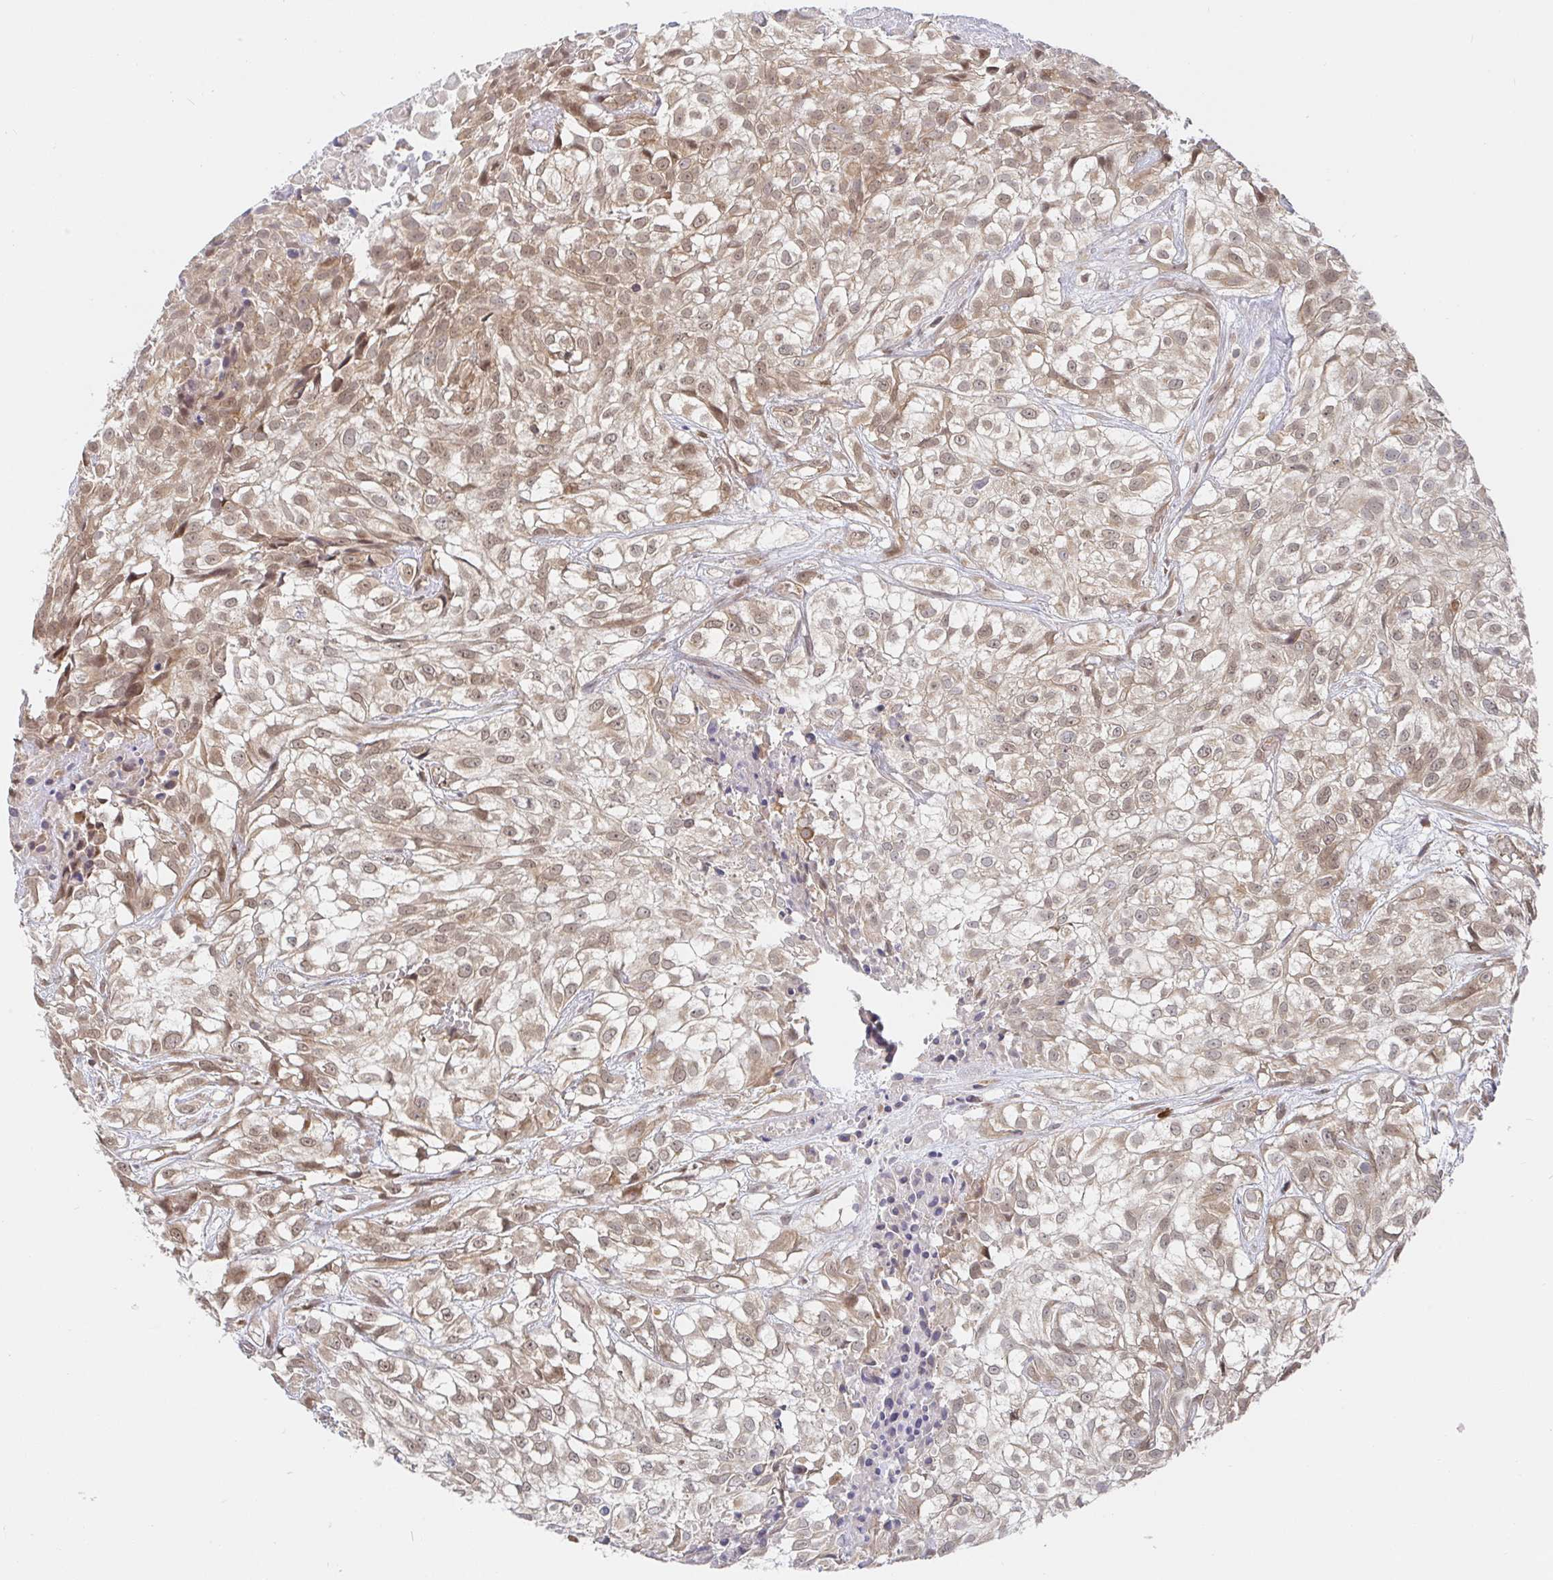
{"staining": {"intensity": "moderate", "quantity": ">75%", "location": "cytoplasmic/membranous,nuclear"}, "tissue": "urothelial cancer", "cell_type": "Tumor cells", "image_type": "cancer", "snomed": [{"axis": "morphology", "description": "Urothelial carcinoma, High grade"}, {"axis": "topography", "description": "Urinary bladder"}], "caption": "A histopathology image showing moderate cytoplasmic/membranous and nuclear positivity in approximately >75% of tumor cells in high-grade urothelial carcinoma, as visualized by brown immunohistochemical staining.", "gene": "ALG1", "patient": {"sex": "male", "age": 56}}